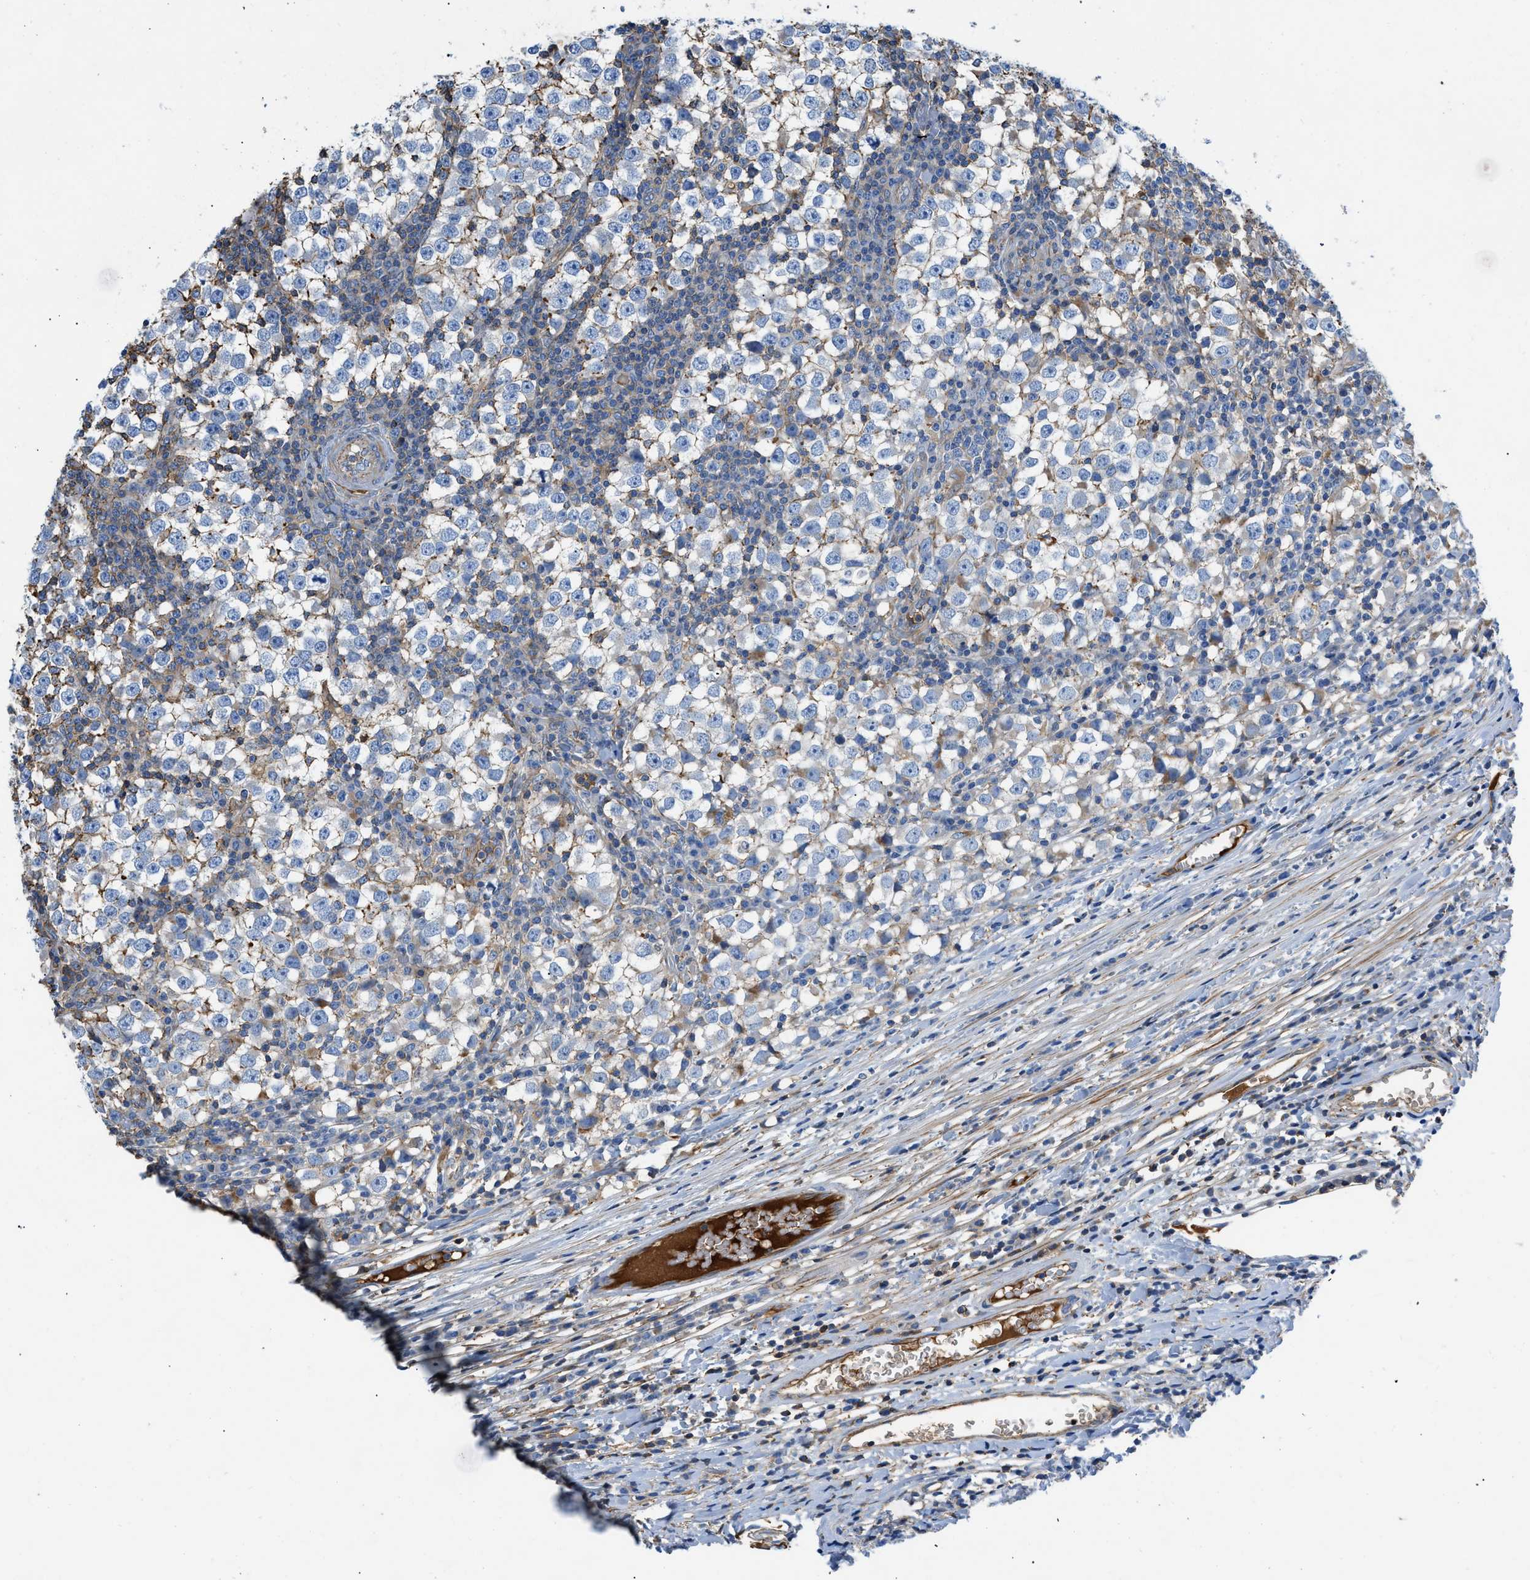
{"staining": {"intensity": "negative", "quantity": "none", "location": "none"}, "tissue": "testis cancer", "cell_type": "Tumor cells", "image_type": "cancer", "snomed": [{"axis": "morphology", "description": "Seminoma, NOS"}, {"axis": "topography", "description": "Testis"}], "caption": "This is a image of immunohistochemistry (IHC) staining of testis cancer (seminoma), which shows no expression in tumor cells.", "gene": "ATP6V0D1", "patient": {"sex": "male", "age": 65}}